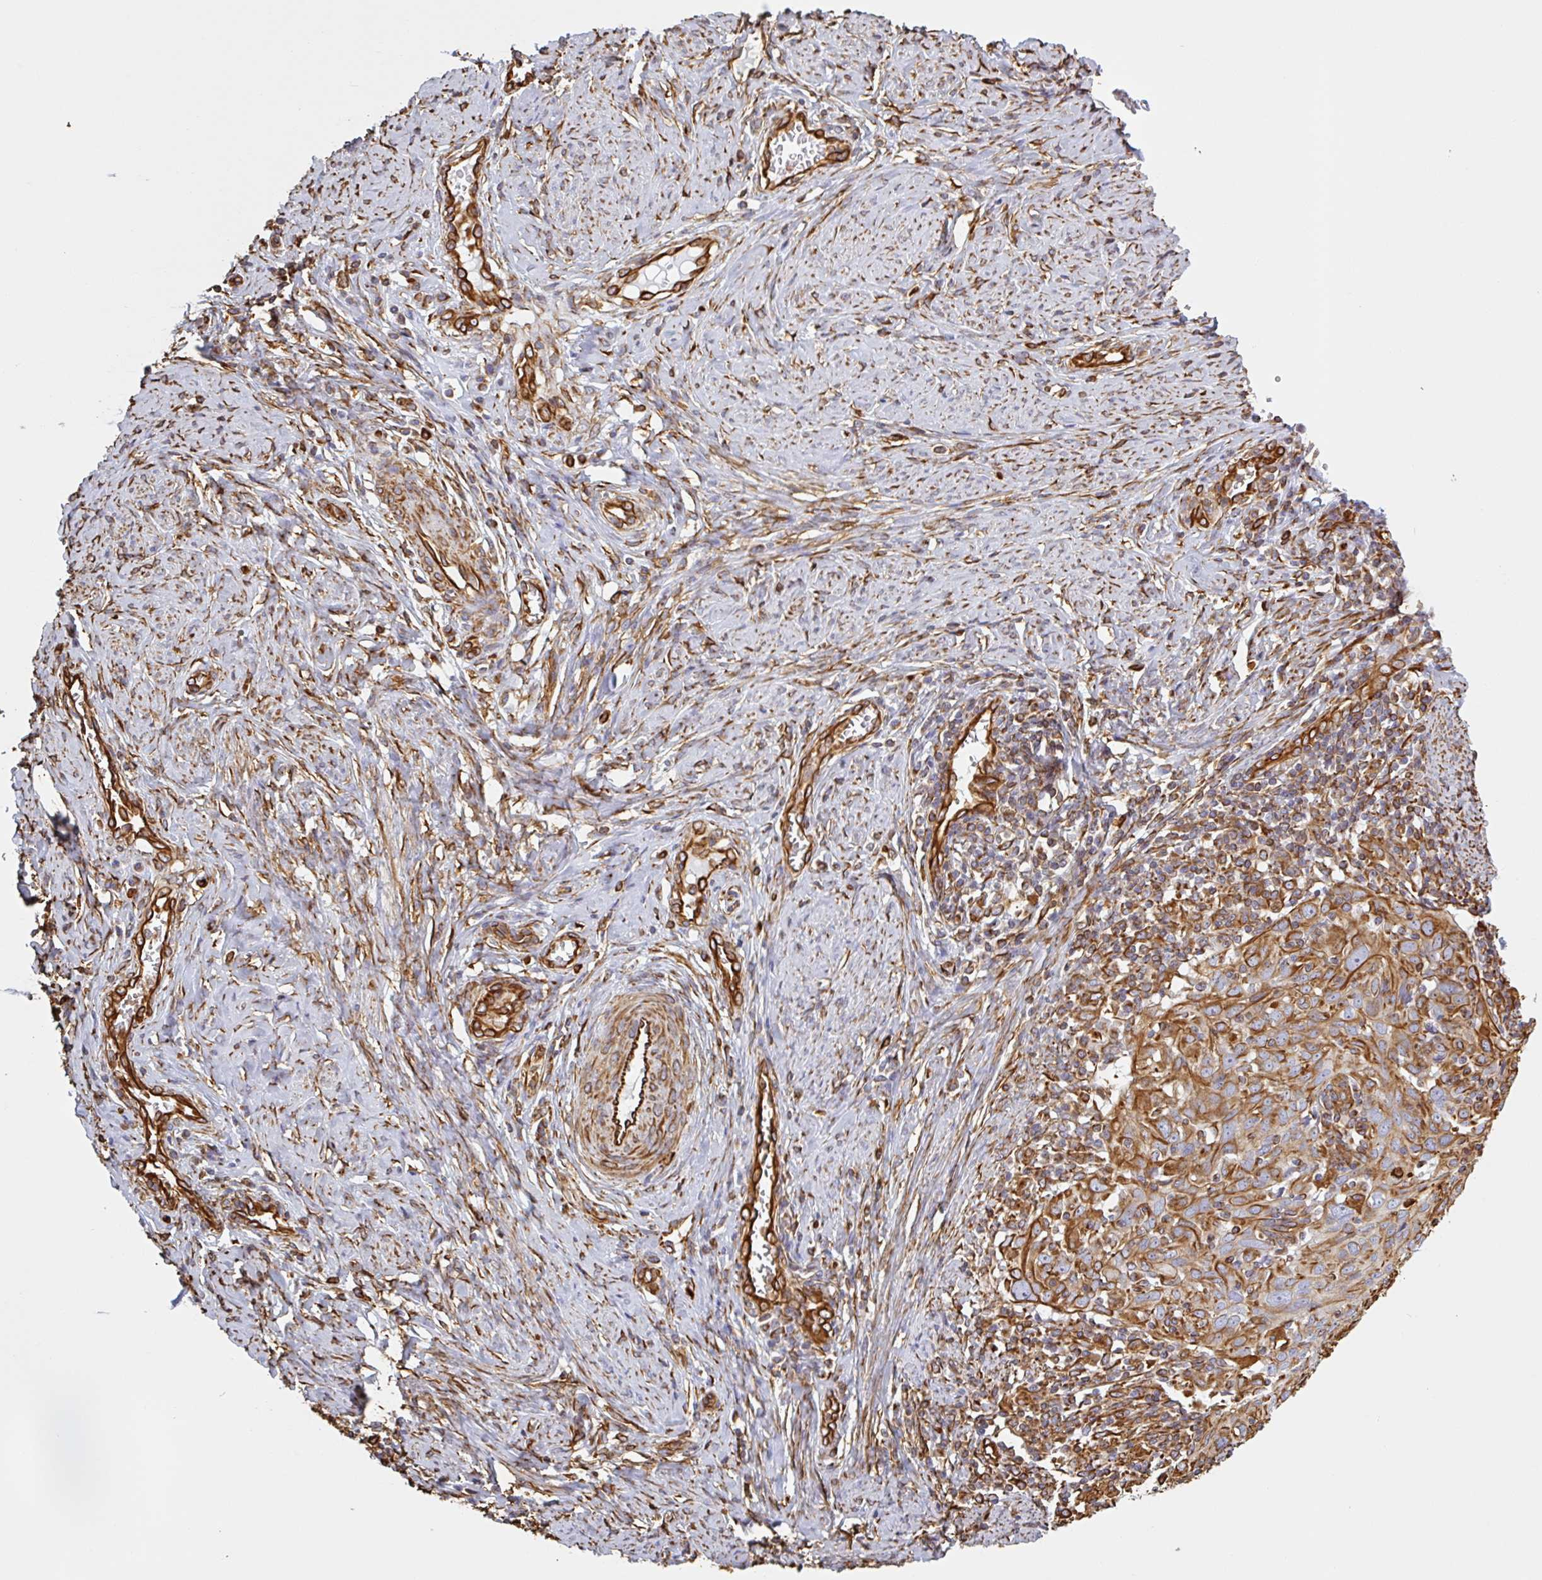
{"staining": {"intensity": "moderate", "quantity": ">75%", "location": "cytoplasmic/membranous"}, "tissue": "cervical cancer", "cell_type": "Tumor cells", "image_type": "cancer", "snomed": [{"axis": "morphology", "description": "Normal tissue, NOS"}, {"axis": "morphology", "description": "Squamous cell carcinoma, NOS"}, {"axis": "topography", "description": "Cervix"}], "caption": "A high-resolution photomicrograph shows immunohistochemistry (IHC) staining of cervical cancer (squamous cell carcinoma), which demonstrates moderate cytoplasmic/membranous positivity in approximately >75% of tumor cells.", "gene": "PPFIA1", "patient": {"sex": "female", "age": 31}}